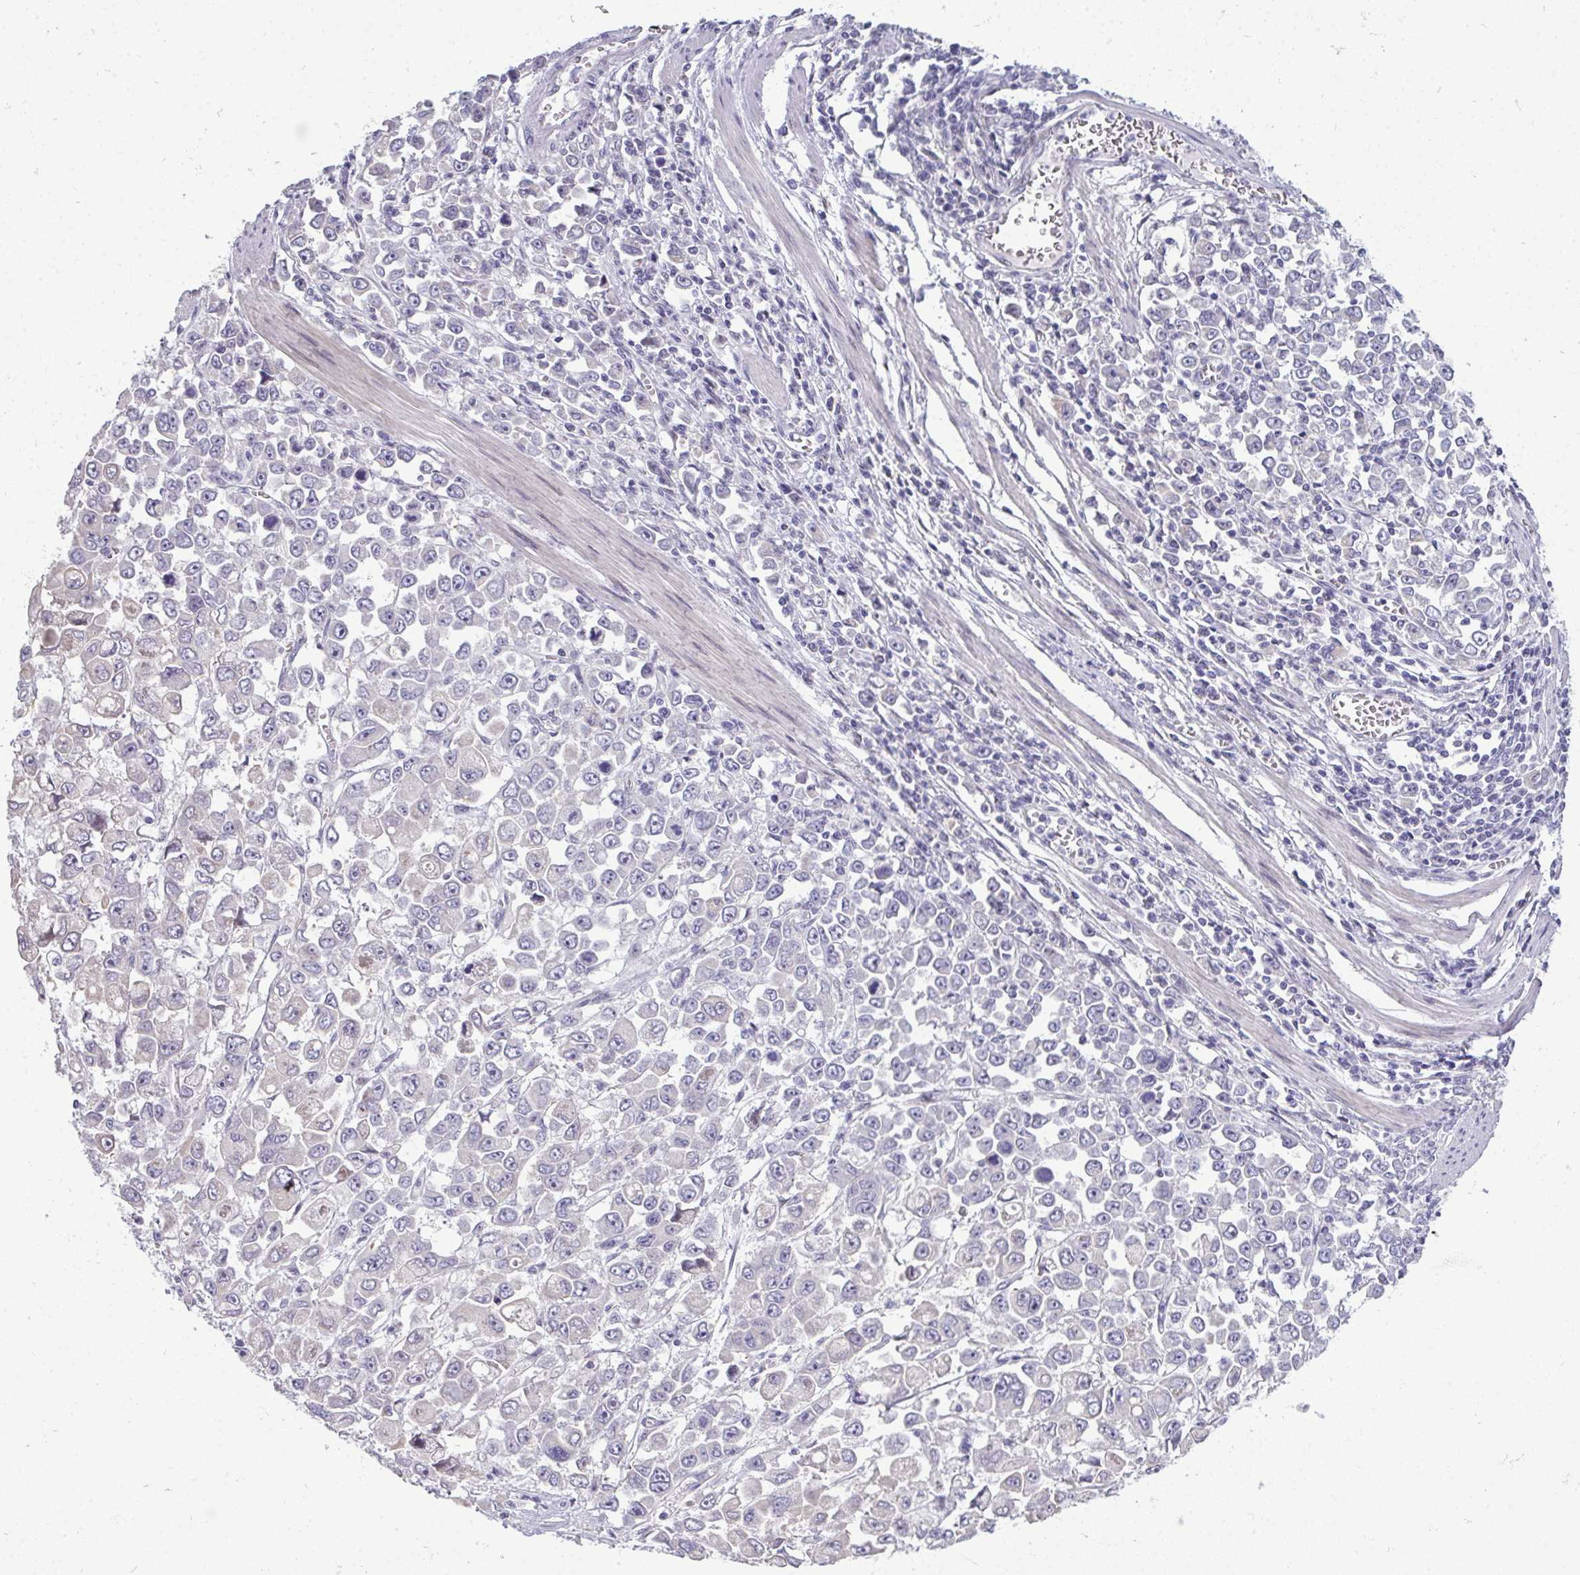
{"staining": {"intensity": "negative", "quantity": "none", "location": "none"}, "tissue": "stomach cancer", "cell_type": "Tumor cells", "image_type": "cancer", "snomed": [{"axis": "morphology", "description": "Adenocarcinoma, NOS"}, {"axis": "topography", "description": "Stomach, upper"}], "caption": "Tumor cells are negative for brown protein staining in stomach cancer (adenocarcinoma).", "gene": "ODF1", "patient": {"sex": "male", "age": 70}}